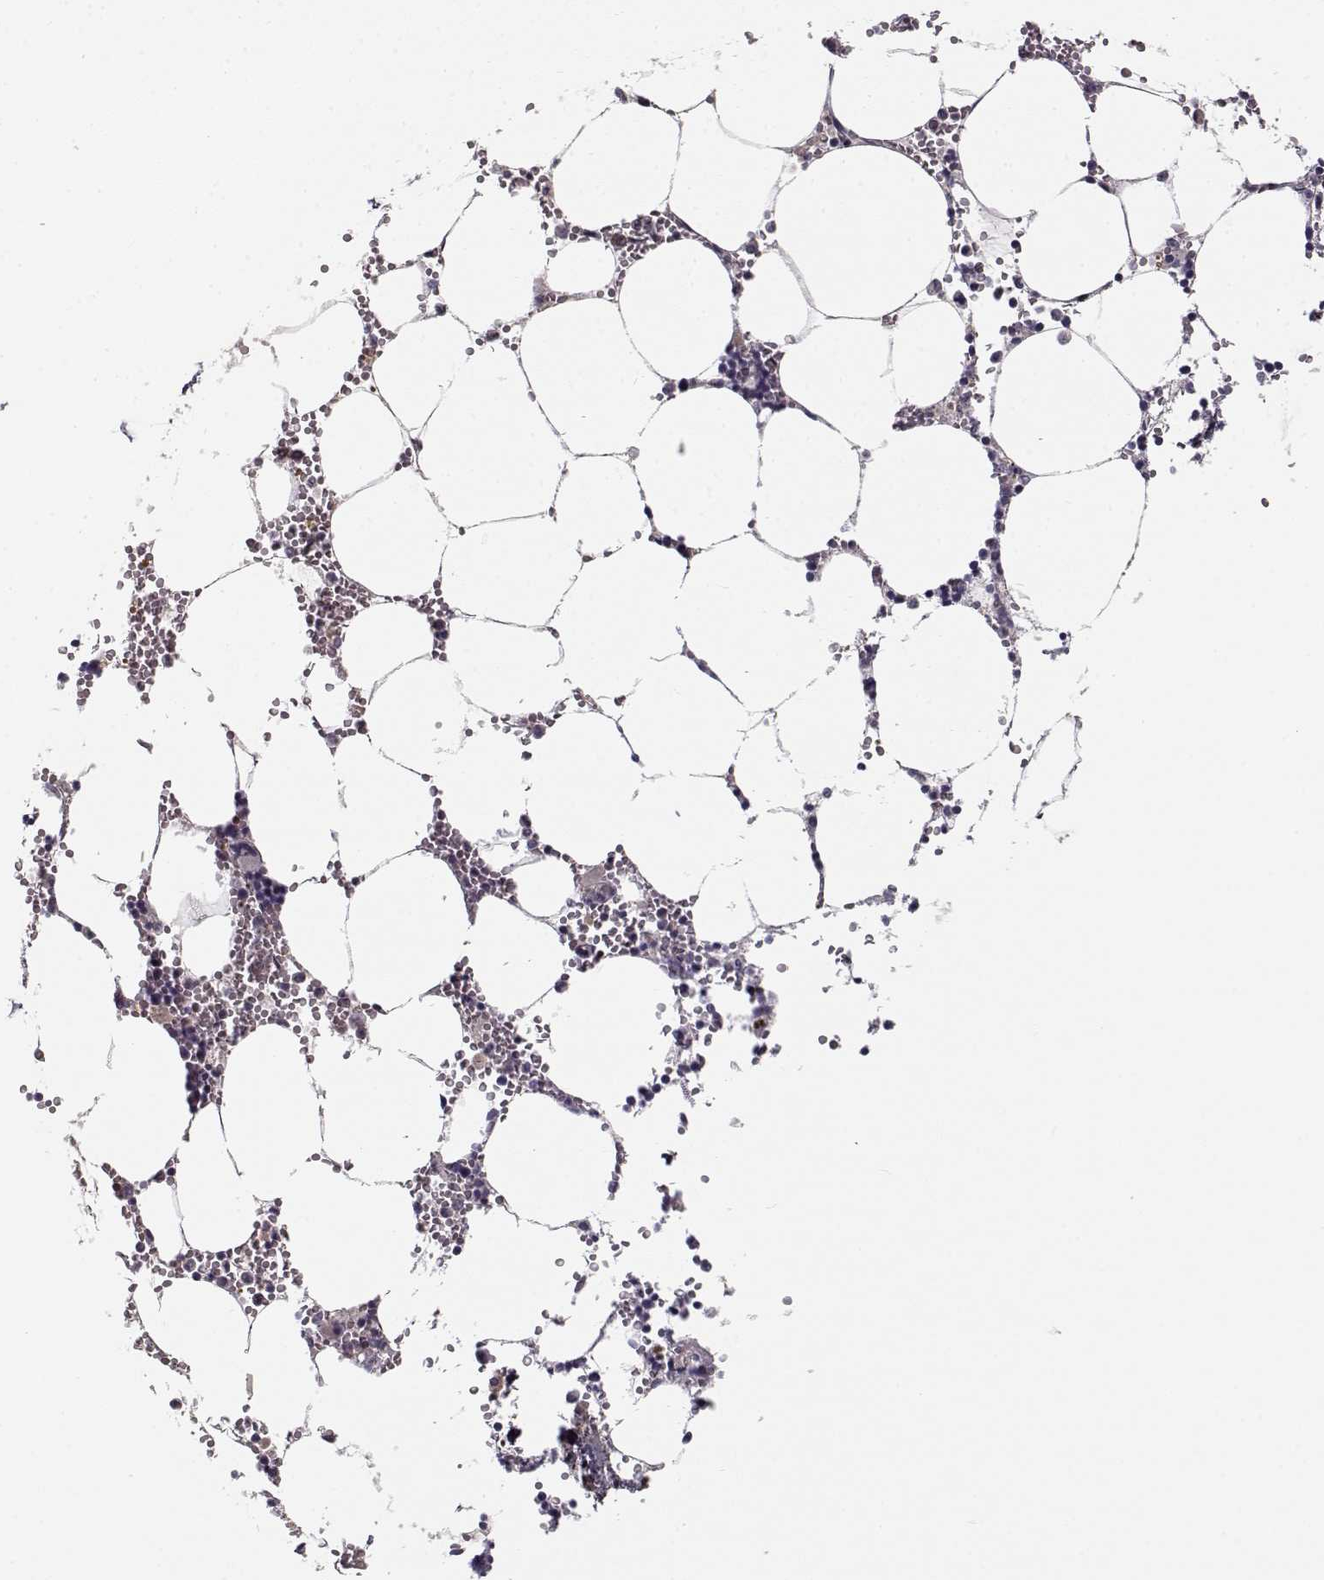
{"staining": {"intensity": "weak", "quantity": "<25%", "location": "cytoplasmic/membranous"}, "tissue": "bone marrow", "cell_type": "Hematopoietic cells", "image_type": "normal", "snomed": [{"axis": "morphology", "description": "Normal tissue, NOS"}, {"axis": "topography", "description": "Bone marrow"}], "caption": "This is a image of immunohistochemistry staining of unremarkable bone marrow, which shows no staining in hematopoietic cells. (Brightfield microscopy of DAB (3,3'-diaminobenzidine) immunohistochemistry at high magnification).", "gene": "RGS9BP", "patient": {"sex": "male", "age": 54}}